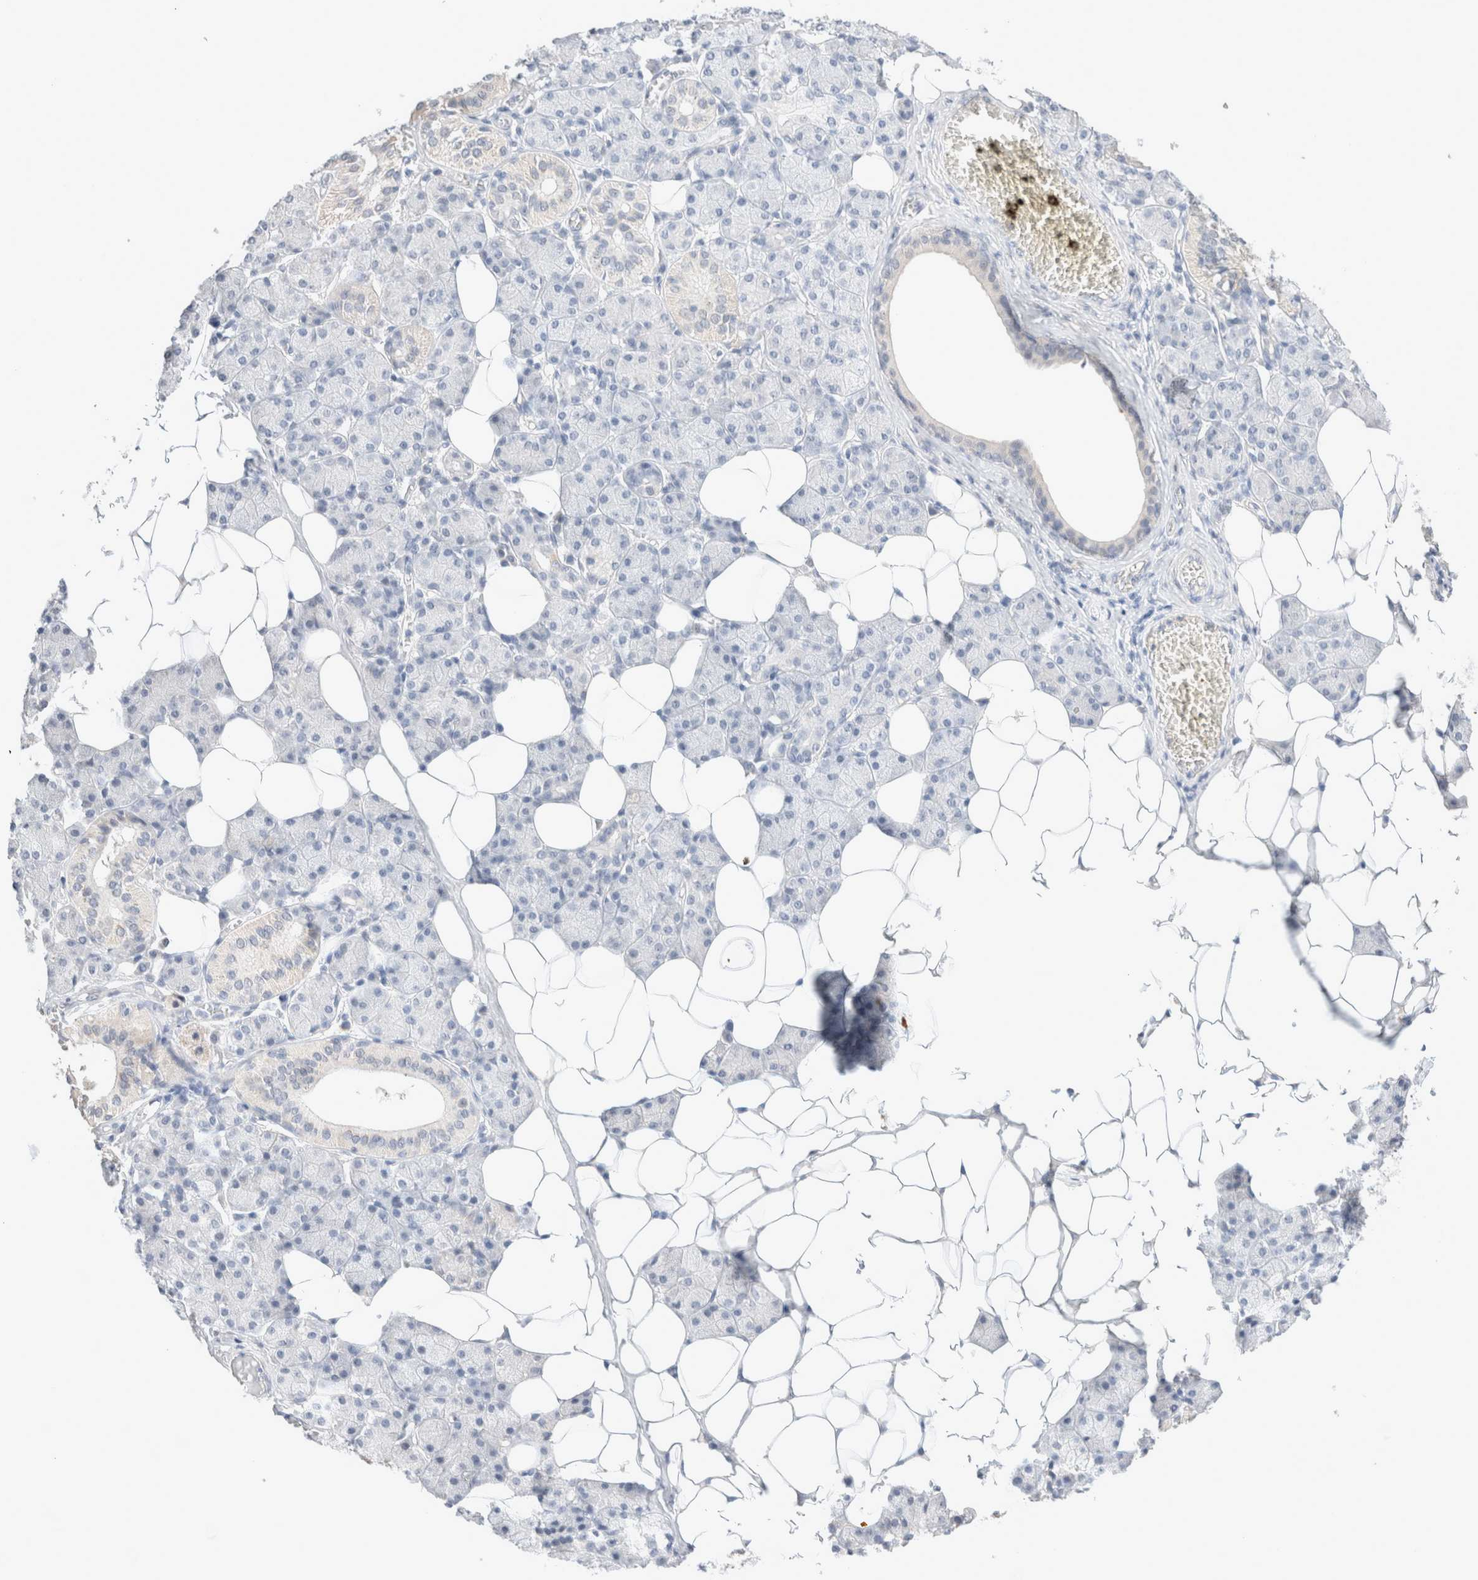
{"staining": {"intensity": "negative", "quantity": "none", "location": "none"}, "tissue": "salivary gland", "cell_type": "Glandular cells", "image_type": "normal", "snomed": [{"axis": "morphology", "description": "Normal tissue, NOS"}, {"axis": "topography", "description": "Salivary gland"}], "caption": "Protein analysis of benign salivary gland exhibits no significant positivity in glandular cells. (DAB (3,3'-diaminobenzidine) immunohistochemistry (IHC) visualized using brightfield microscopy, high magnification).", "gene": "SPATA20", "patient": {"sex": "female", "age": 33}}